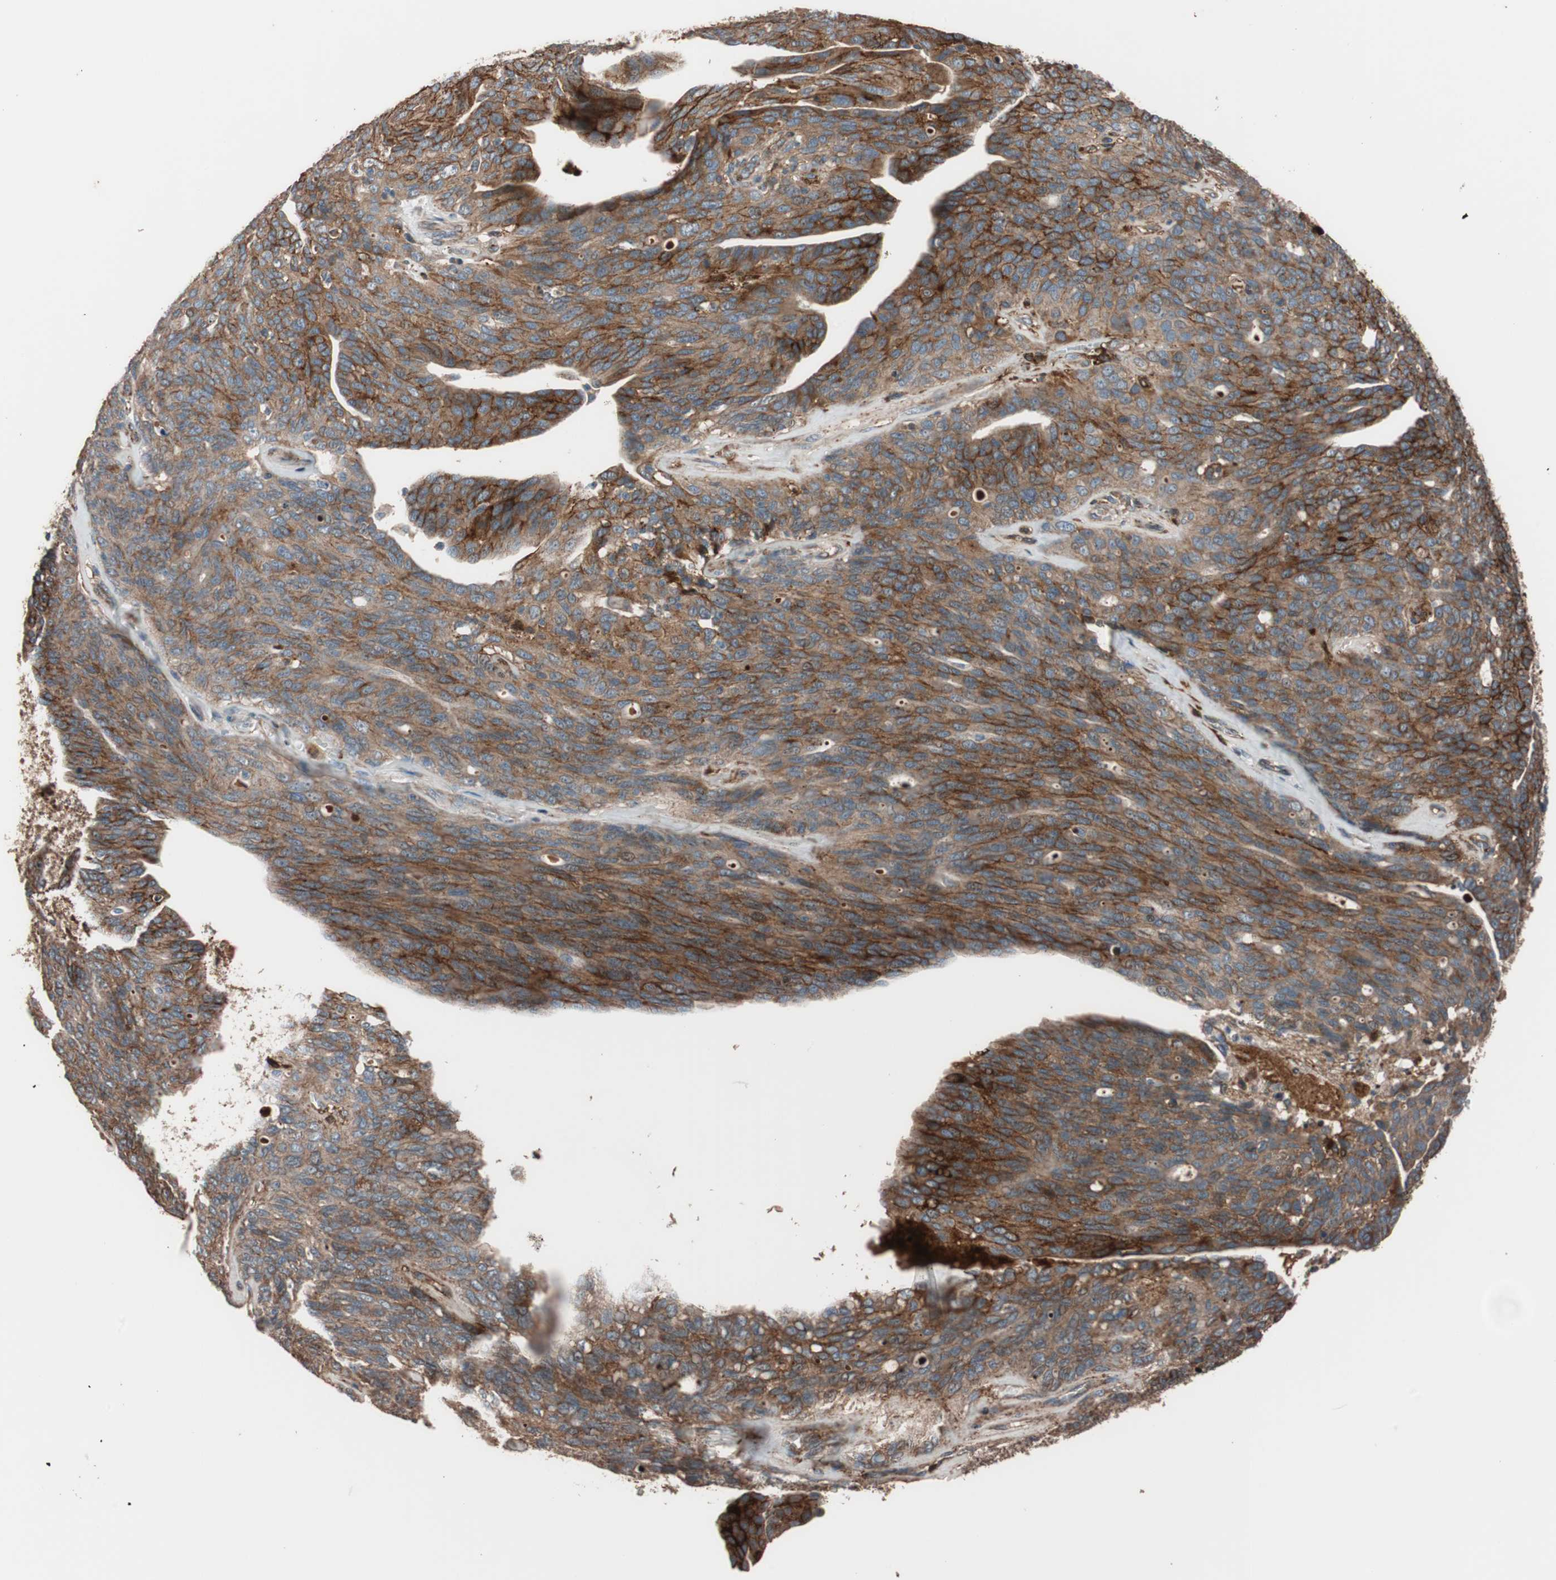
{"staining": {"intensity": "strong", "quantity": ">75%", "location": "cytoplasmic/membranous"}, "tissue": "ovarian cancer", "cell_type": "Tumor cells", "image_type": "cancer", "snomed": [{"axis": "morphology", "description": "Carcinoma, endometroid"}, {"axis": "topography", "description": "Ovary"}], "caption": "Immunohistochemical staining of human ovarian cancer demonstrates high levels of strong cytoplasmic/membranous protein expression in about >75% of tumor cells.", "gene": "SDC4", "patient": {"sex": "female", "age": 60}}